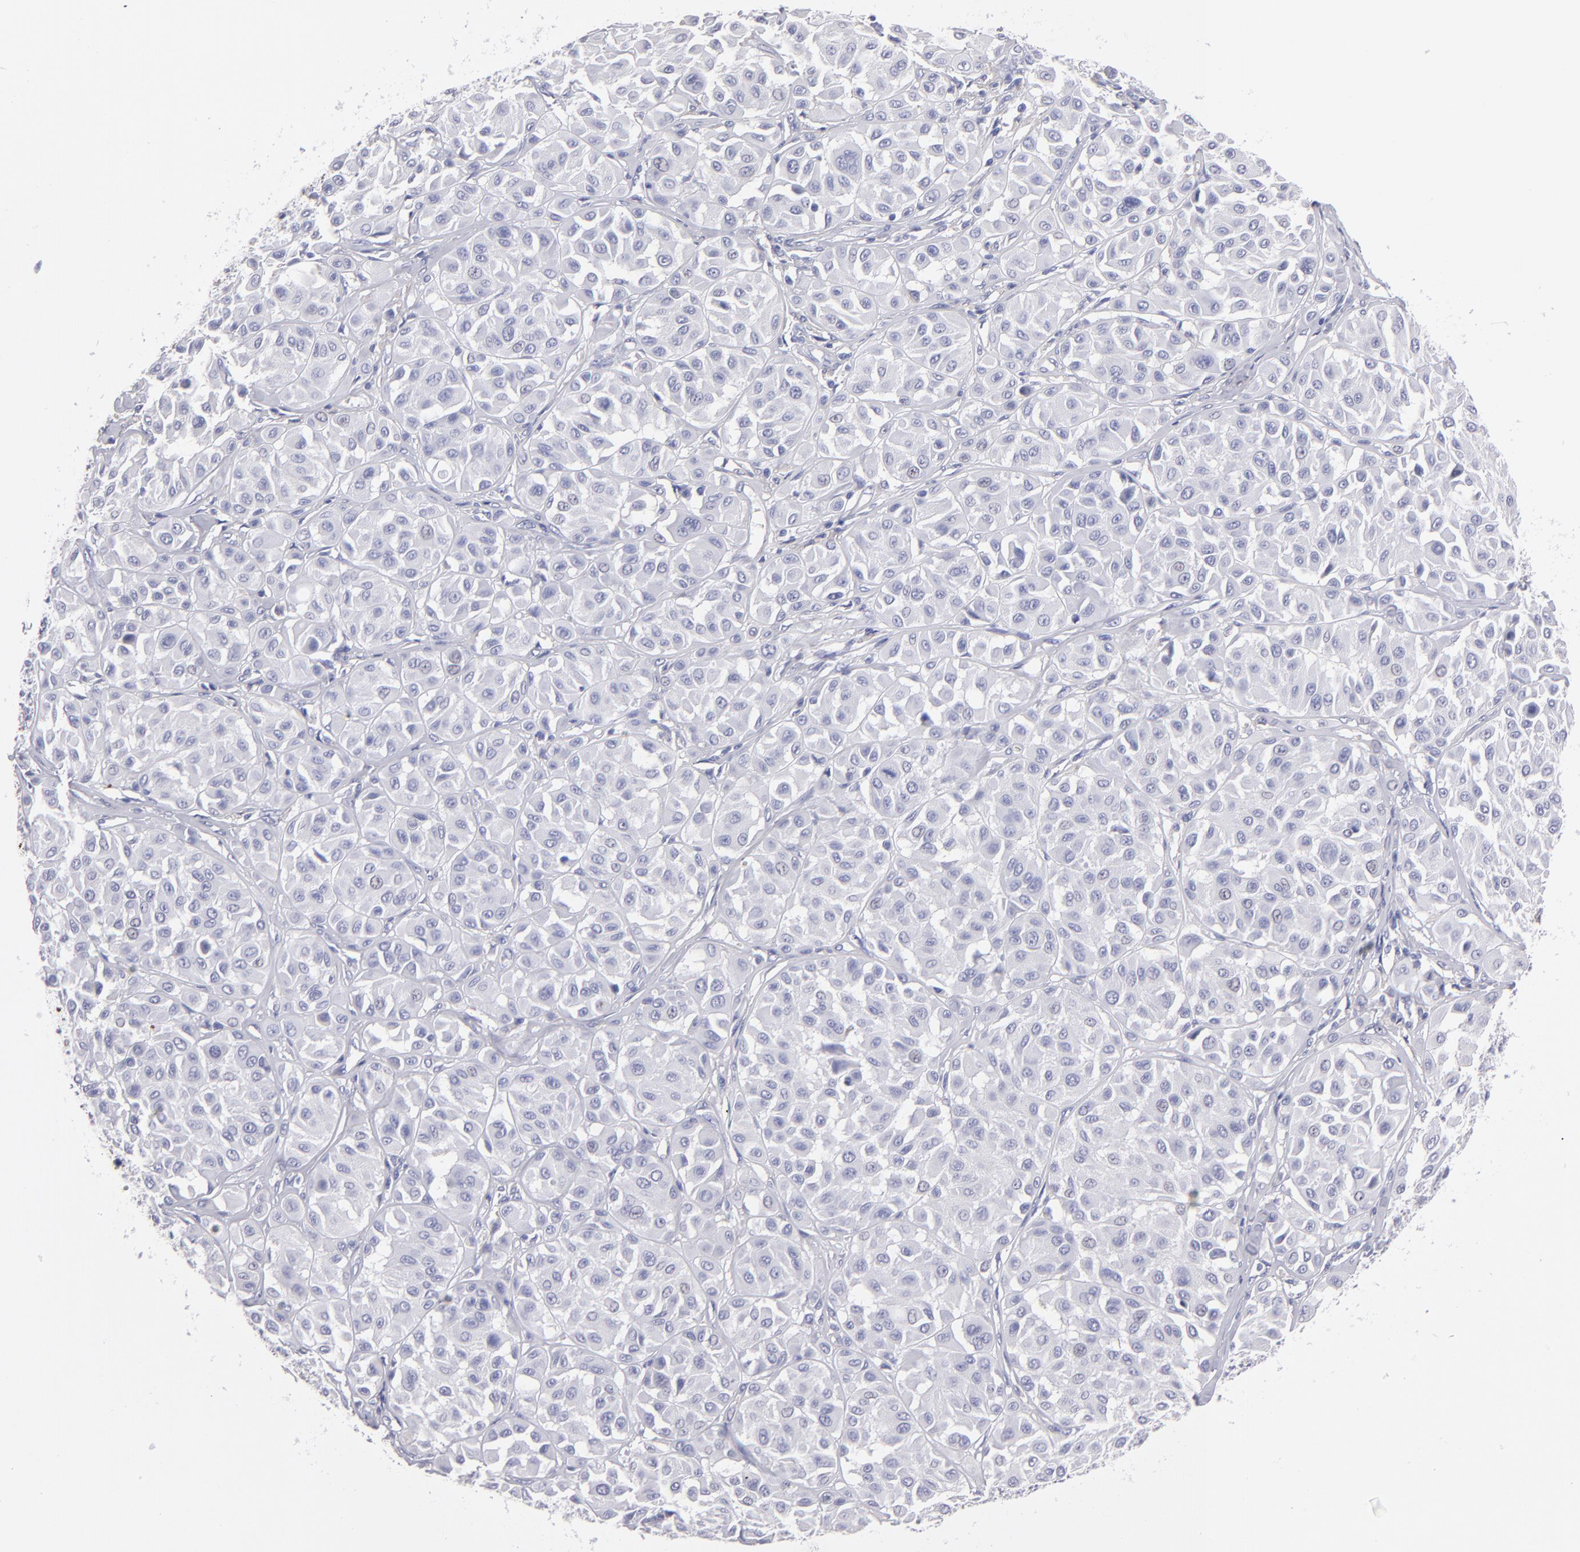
{"staining": {"intensity": "negative", "quantity": "none", "location": "none"}, "tissue": "melanoma", "cell_type": "Tumor cells", "image_type": "cancer", "snomed": [{"axis": "morphology", "description": "Malignant melanoma, Metastatic site"}, {"axis": "topography", "description": "Soft tissue"}], "caption": "Tumor cells show no significant protein positivity in melanoma. The staining is performed using DAB (3,3'-diaminobenzidine) brown chromogen with nuclei counter-stained in using hematoxylin.", "gene": "MB", "patient": {"sex": "male", "age": 41}}